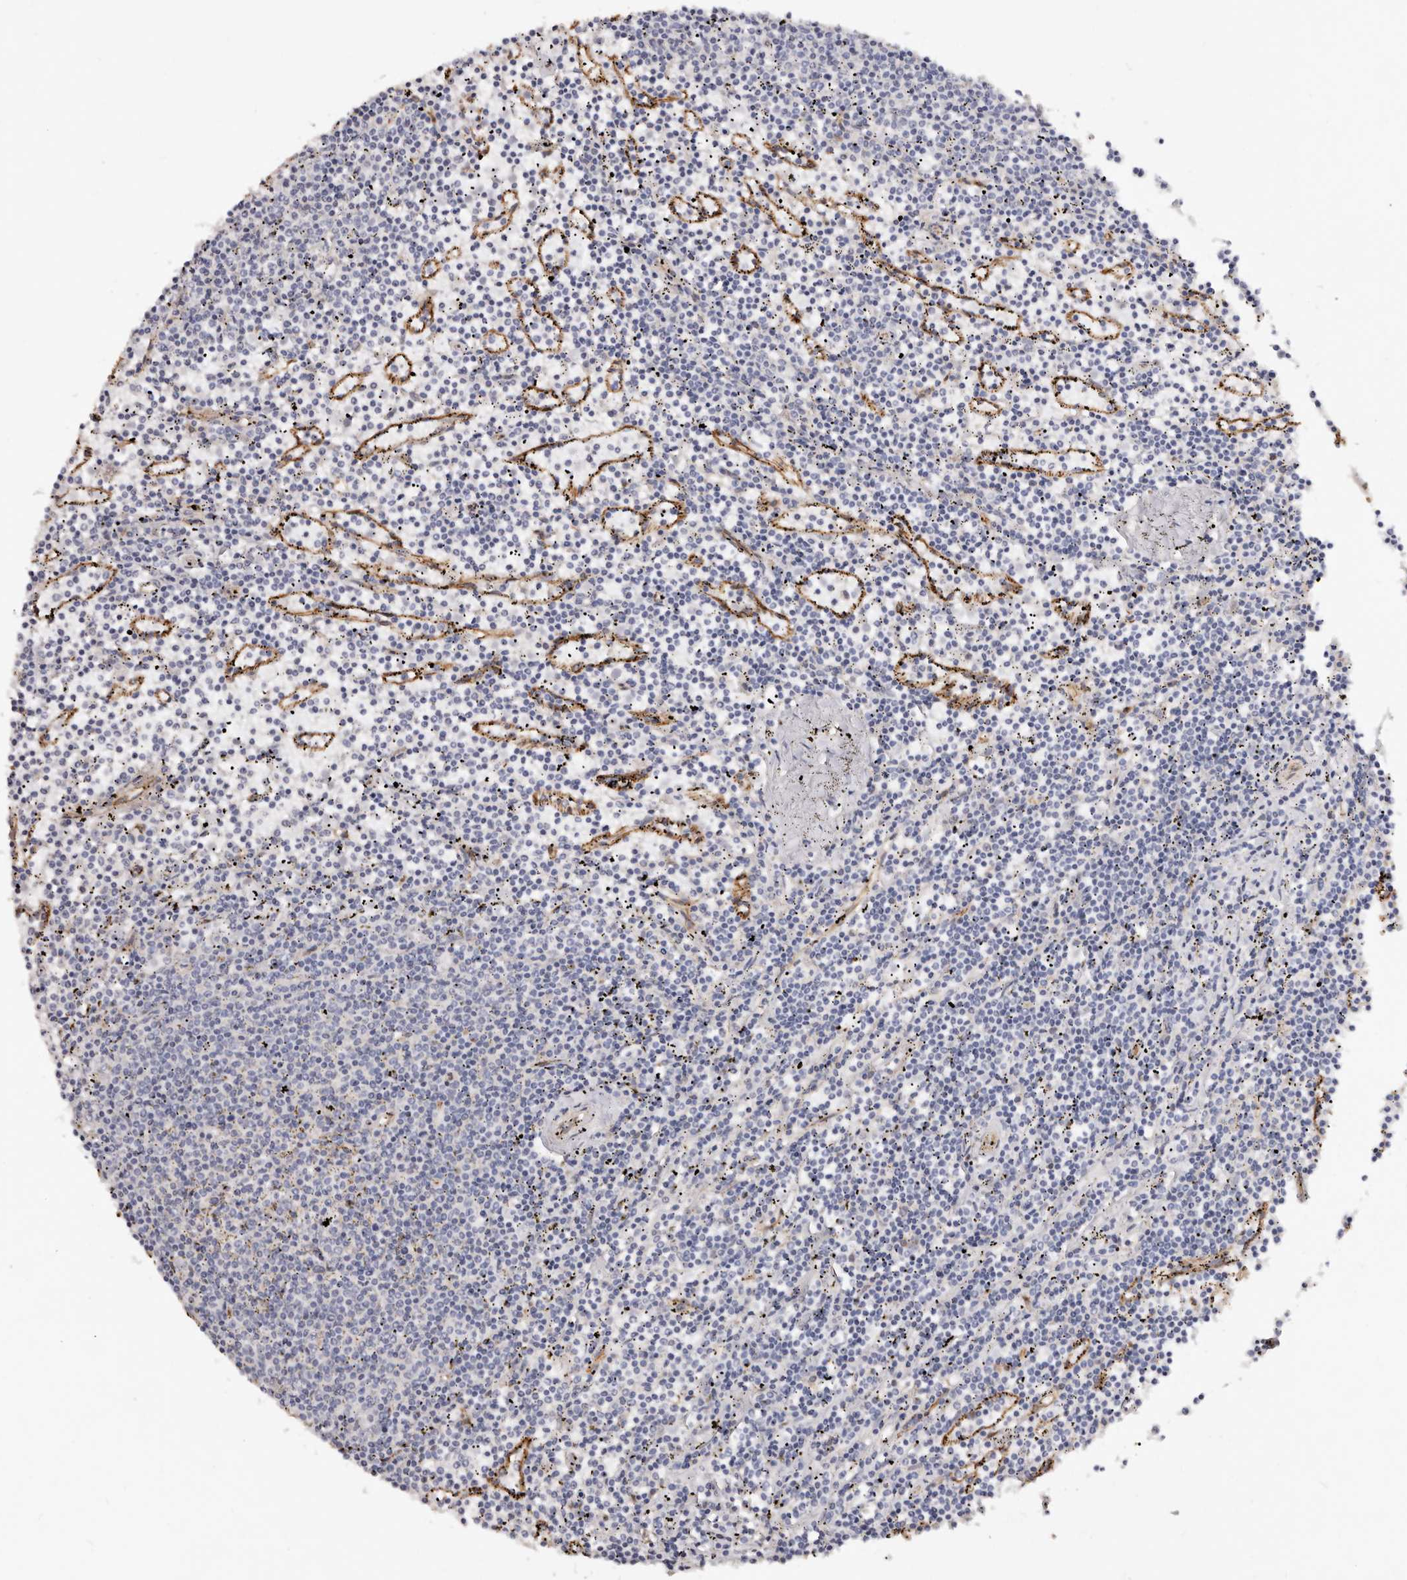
{"staining": {"intensity": "negative", "quantity": "none", "location": "none"}, "tissue": "lymphoma", "cell_type": "Tumor cells", "image_type": "cancer", "snomed": [{"axis": "morphology", "description": "Malignant lymphoma, non-Hodgkin's type, Low grade"}, {"axis": "topography", "description": "Spleen"}], "caption": "Tumor cells are negative for protein expression in human malignant lymphoma, non-Hodgkin's type (low-grade).", "gene": "CTNNB1", "patient": {"sex": "female", "age": 50}}